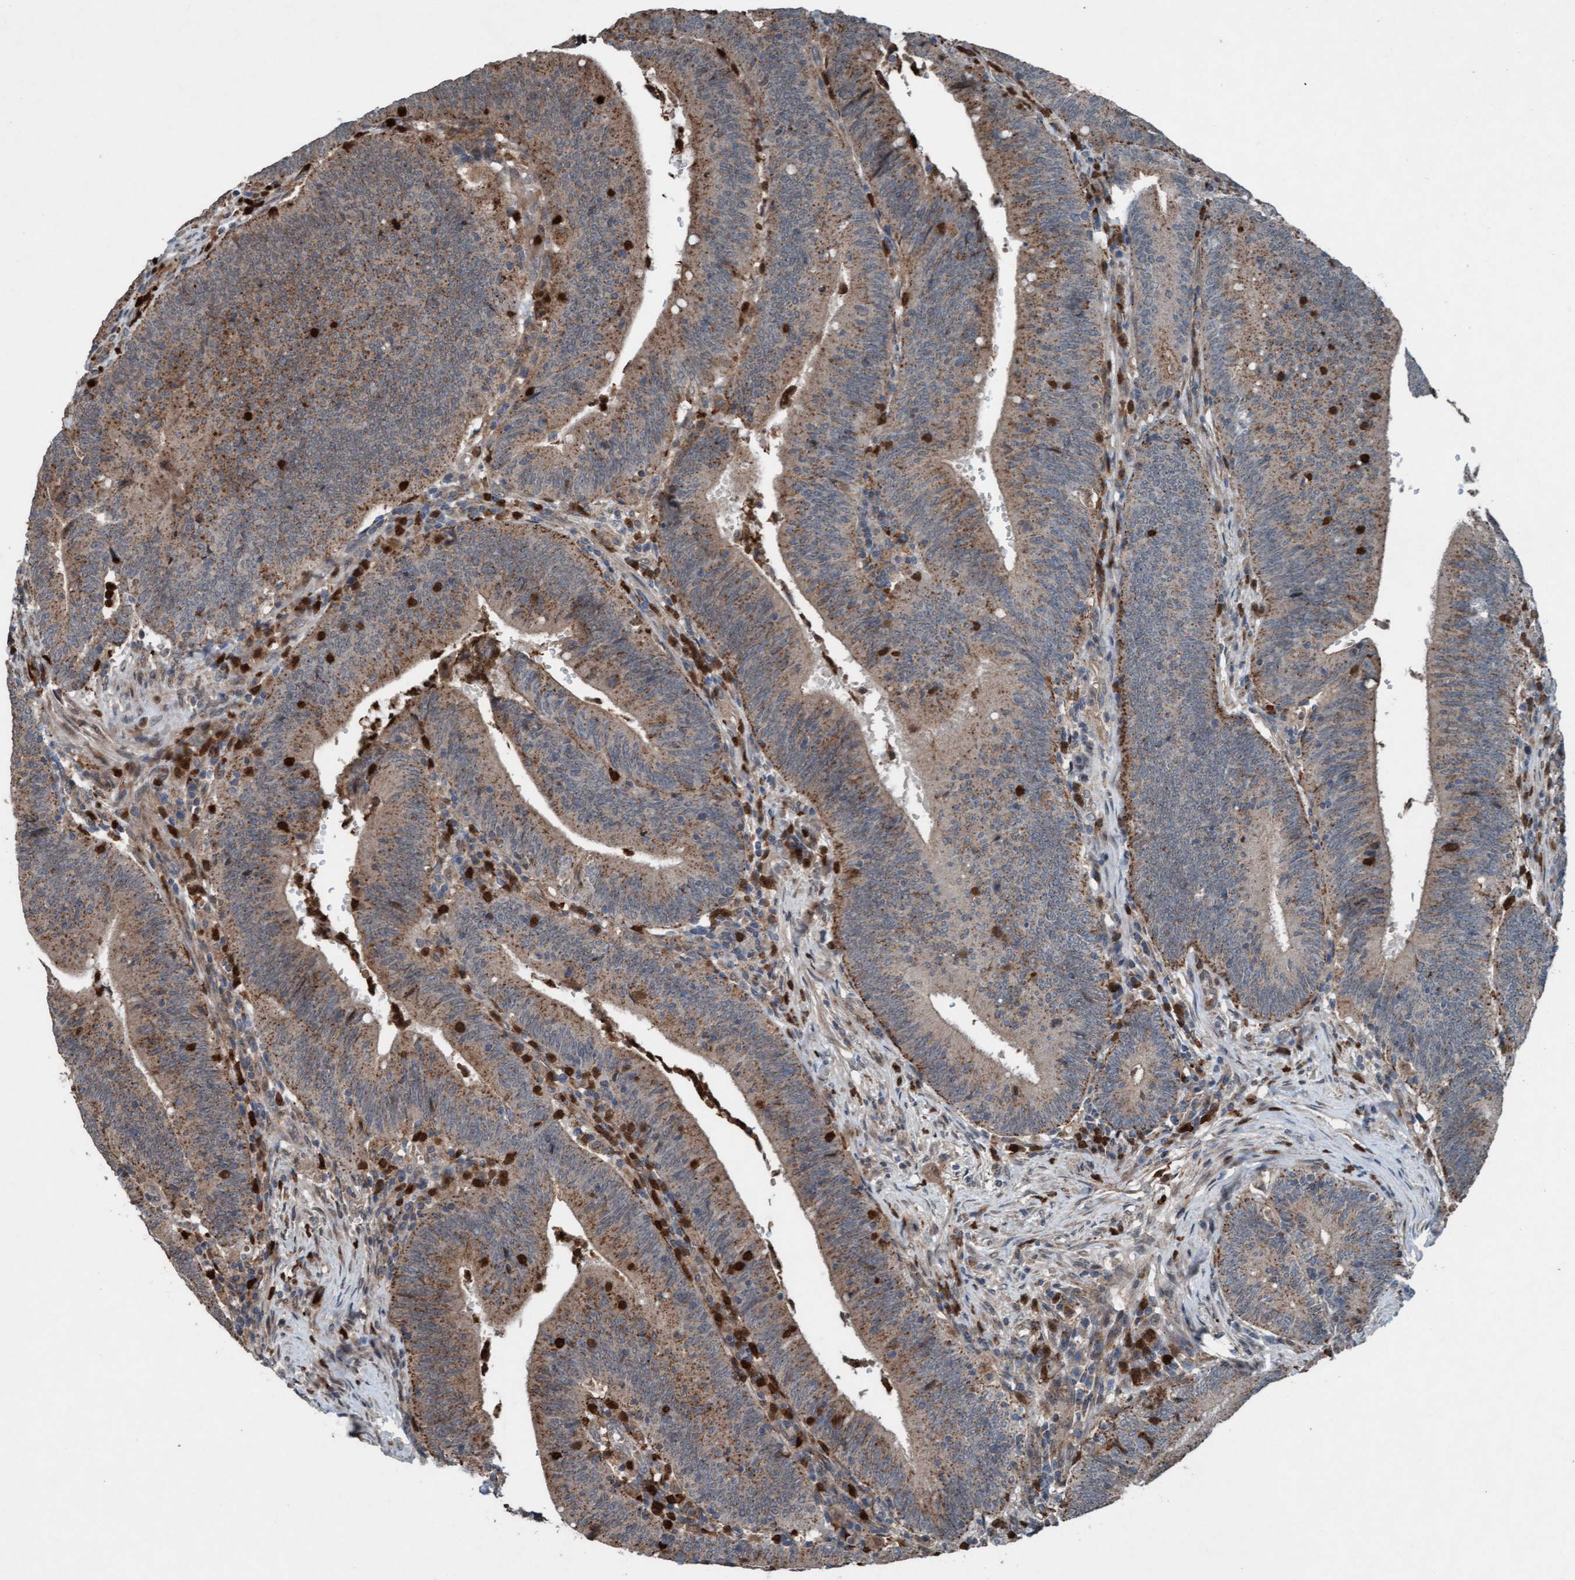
{"staining": {"intensity": "moderate", "quantity": ">75%", "location": "cytoplasmic/membranous"}, "tissue": "colorectal cancer", "cell_type": "Tumor cells", "image_type": "cancer", "snomed": [{"axis": "morphology", "description": "Normal tissue, NOS"}, {"axis": "morphology", "description": "Adenocarcinoma, NOS"}, {"axis": "topography", "description": "Rectum"}], "caption": "This is a photomicrograph of immunohistochemistry staining of colorectal adenocarcinoma, which shows moderate positivity in the cytoplasmic/membranous of tumor cells.", "gene": "PLXNB2", "patient": {"sex": "female", "age": 66}}